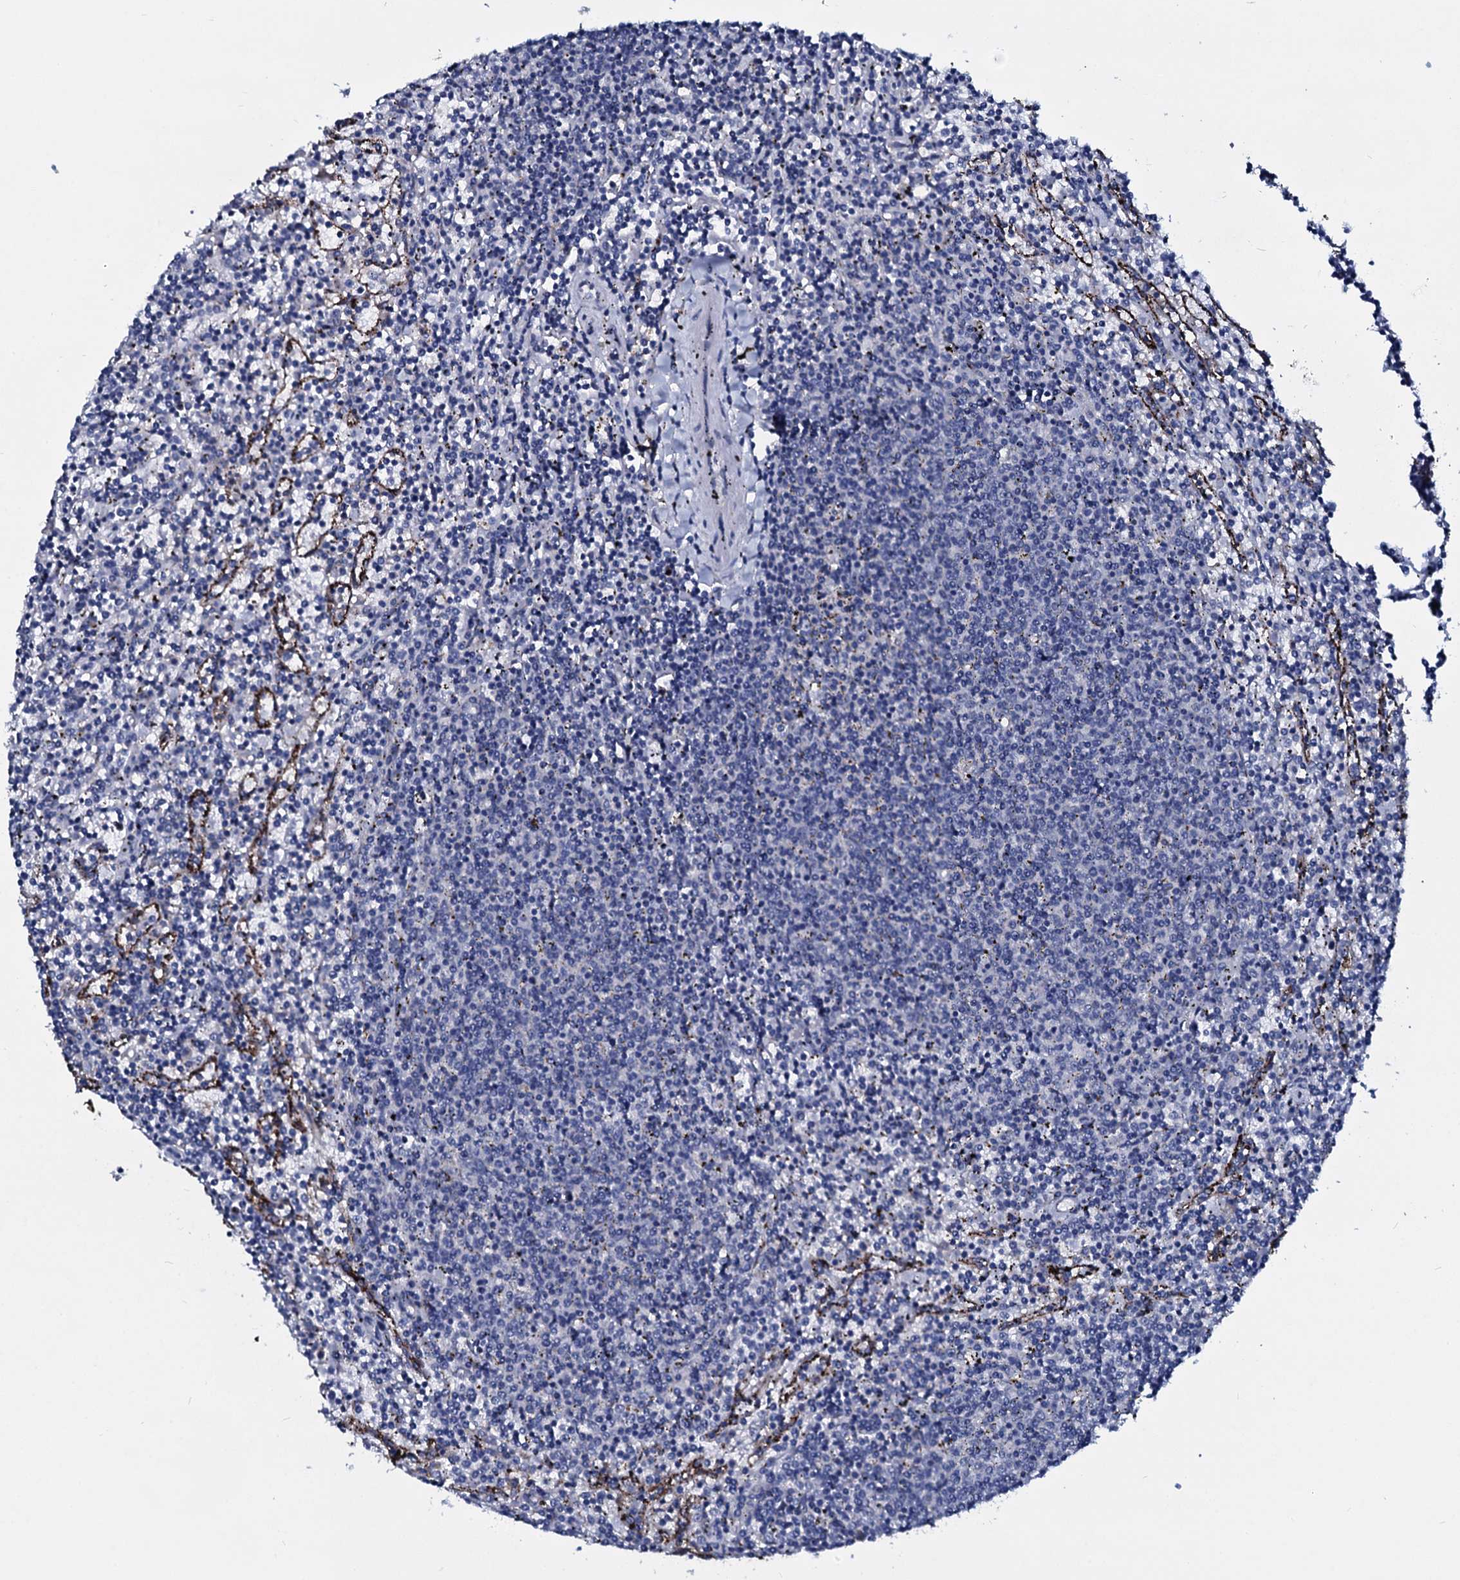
{"staining": {"intensity": "negative", "quantity": "none", "location": "none"}, "tissue": "lymphoma", "cell_type": "Tumor cells", "image_type": "cancer", "snomed": [{"axis": "morphology", "description": "Malignant lymphoma, non-Hodgkin's type, Low grade"}, {"axis": "topography", "description": "Spleen"}], "caption": "Immunohistochemistry (IHC) image of neoplastic tissue: low-grade malignant lymphoma, non-Hodgkin's type stained with DAB (3,3'-diaminobenzidine) demonstrates no significant protein positivity in tumor cells.", "gene": "TPGS2", "patient": {"sex": "female", "age": 50}}